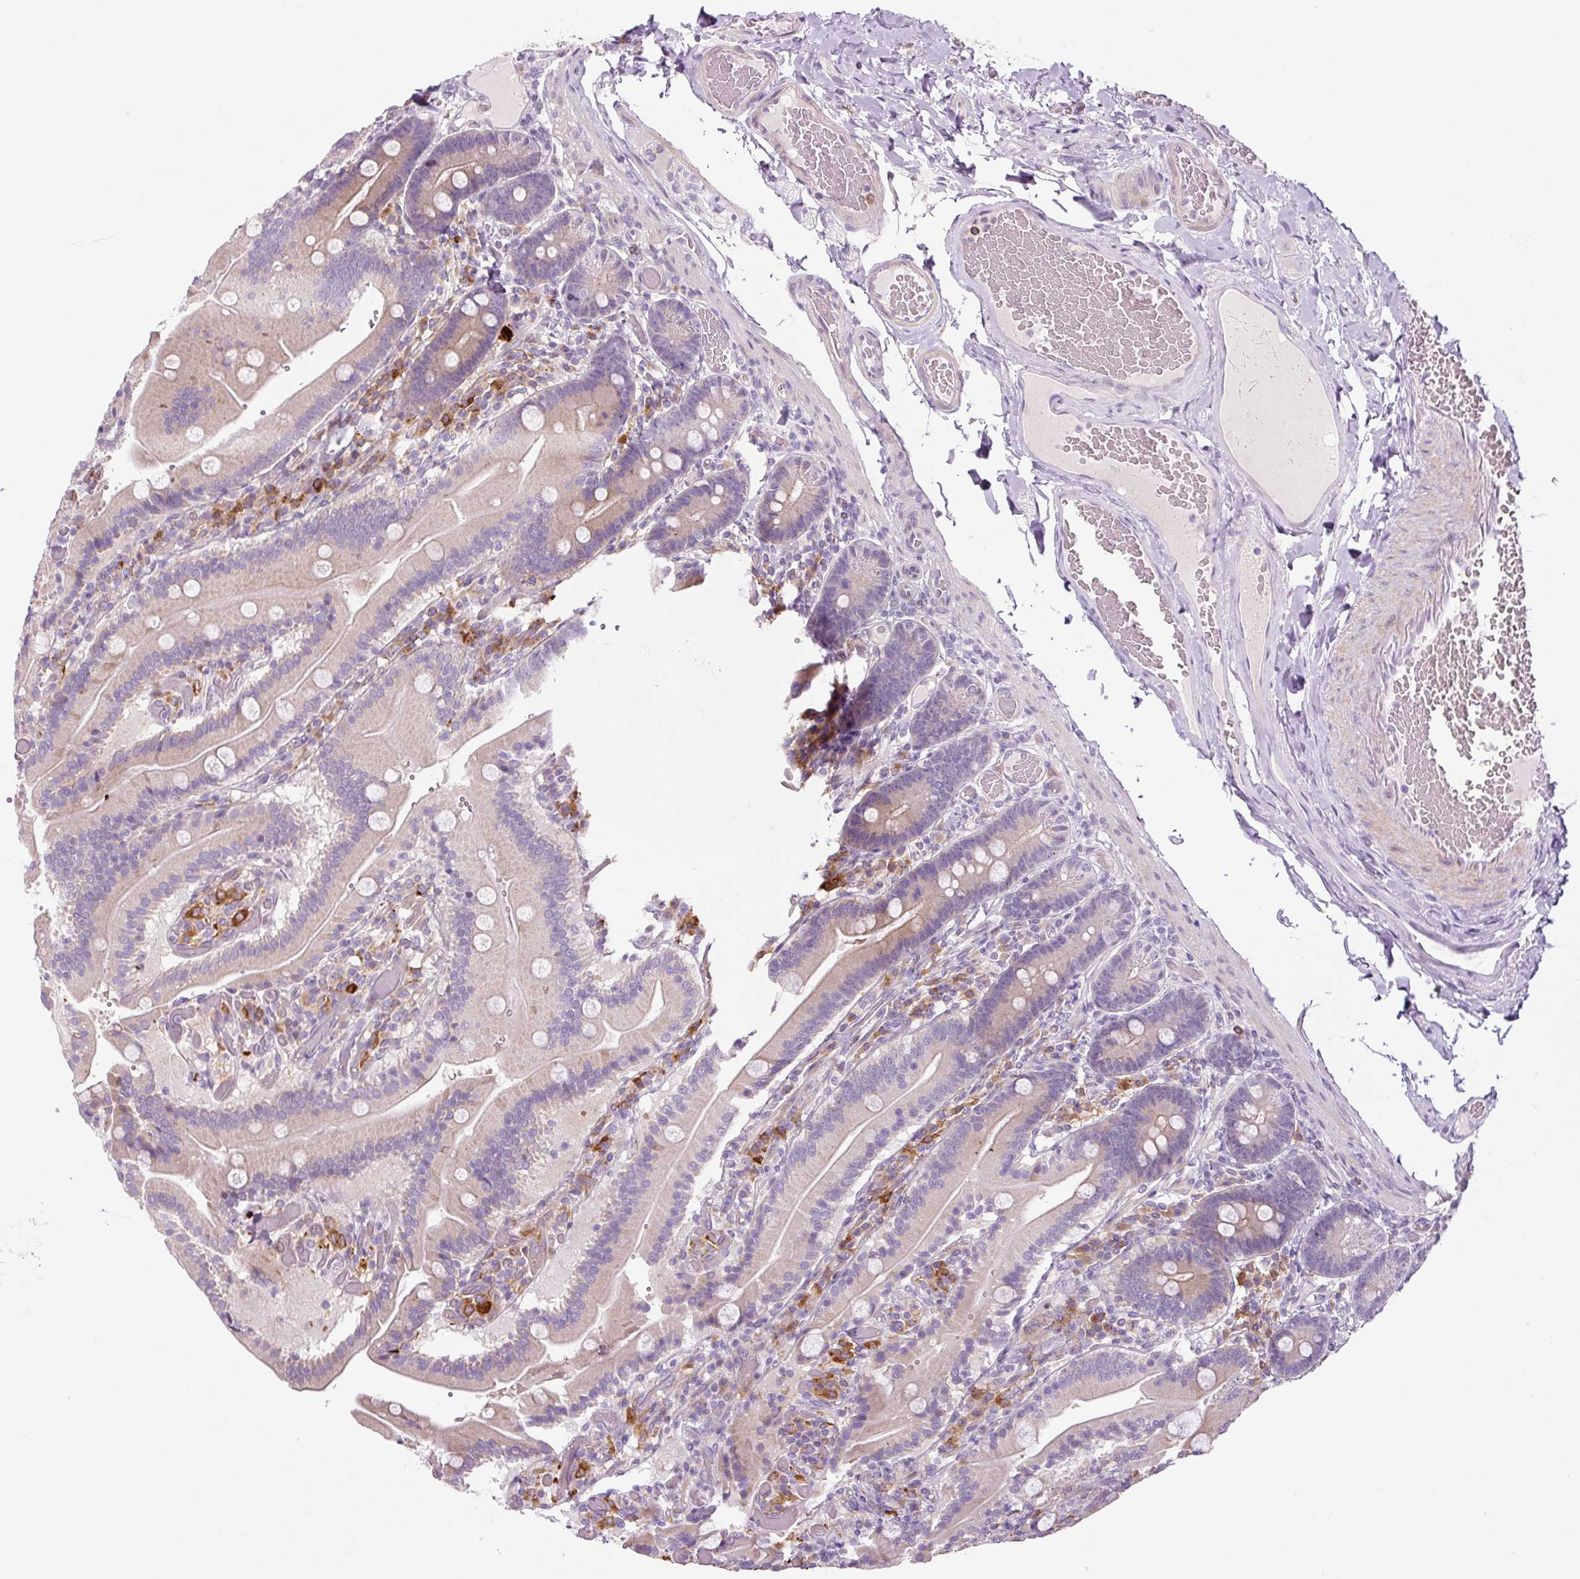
{"staining": {"intensity": "moderate", "quantity": "<25%", "location": "cytoplasmic/membranous"}, "tissue": "duodenum", "cell_type": "Glandular cells", "image_type": "normal", "snomed": [{"axis": "morphology", "description": "Normal tissue, NOS"}, {"axis": "topography", "description": "Duodenum"}], "caption": "IHC of benign human duodenum exhibits low levels of moderate cytoplasmic/membranous positivity in about <25% of glandular cells. The staining is performed using DAB (3,3'-diaminobenzidine) brown chromogen to label protein expression. The nuclei are counter-stained blue using hematoxylin.", "gene": "FUT10", "patient": {"sex": "female", "age": 62}}